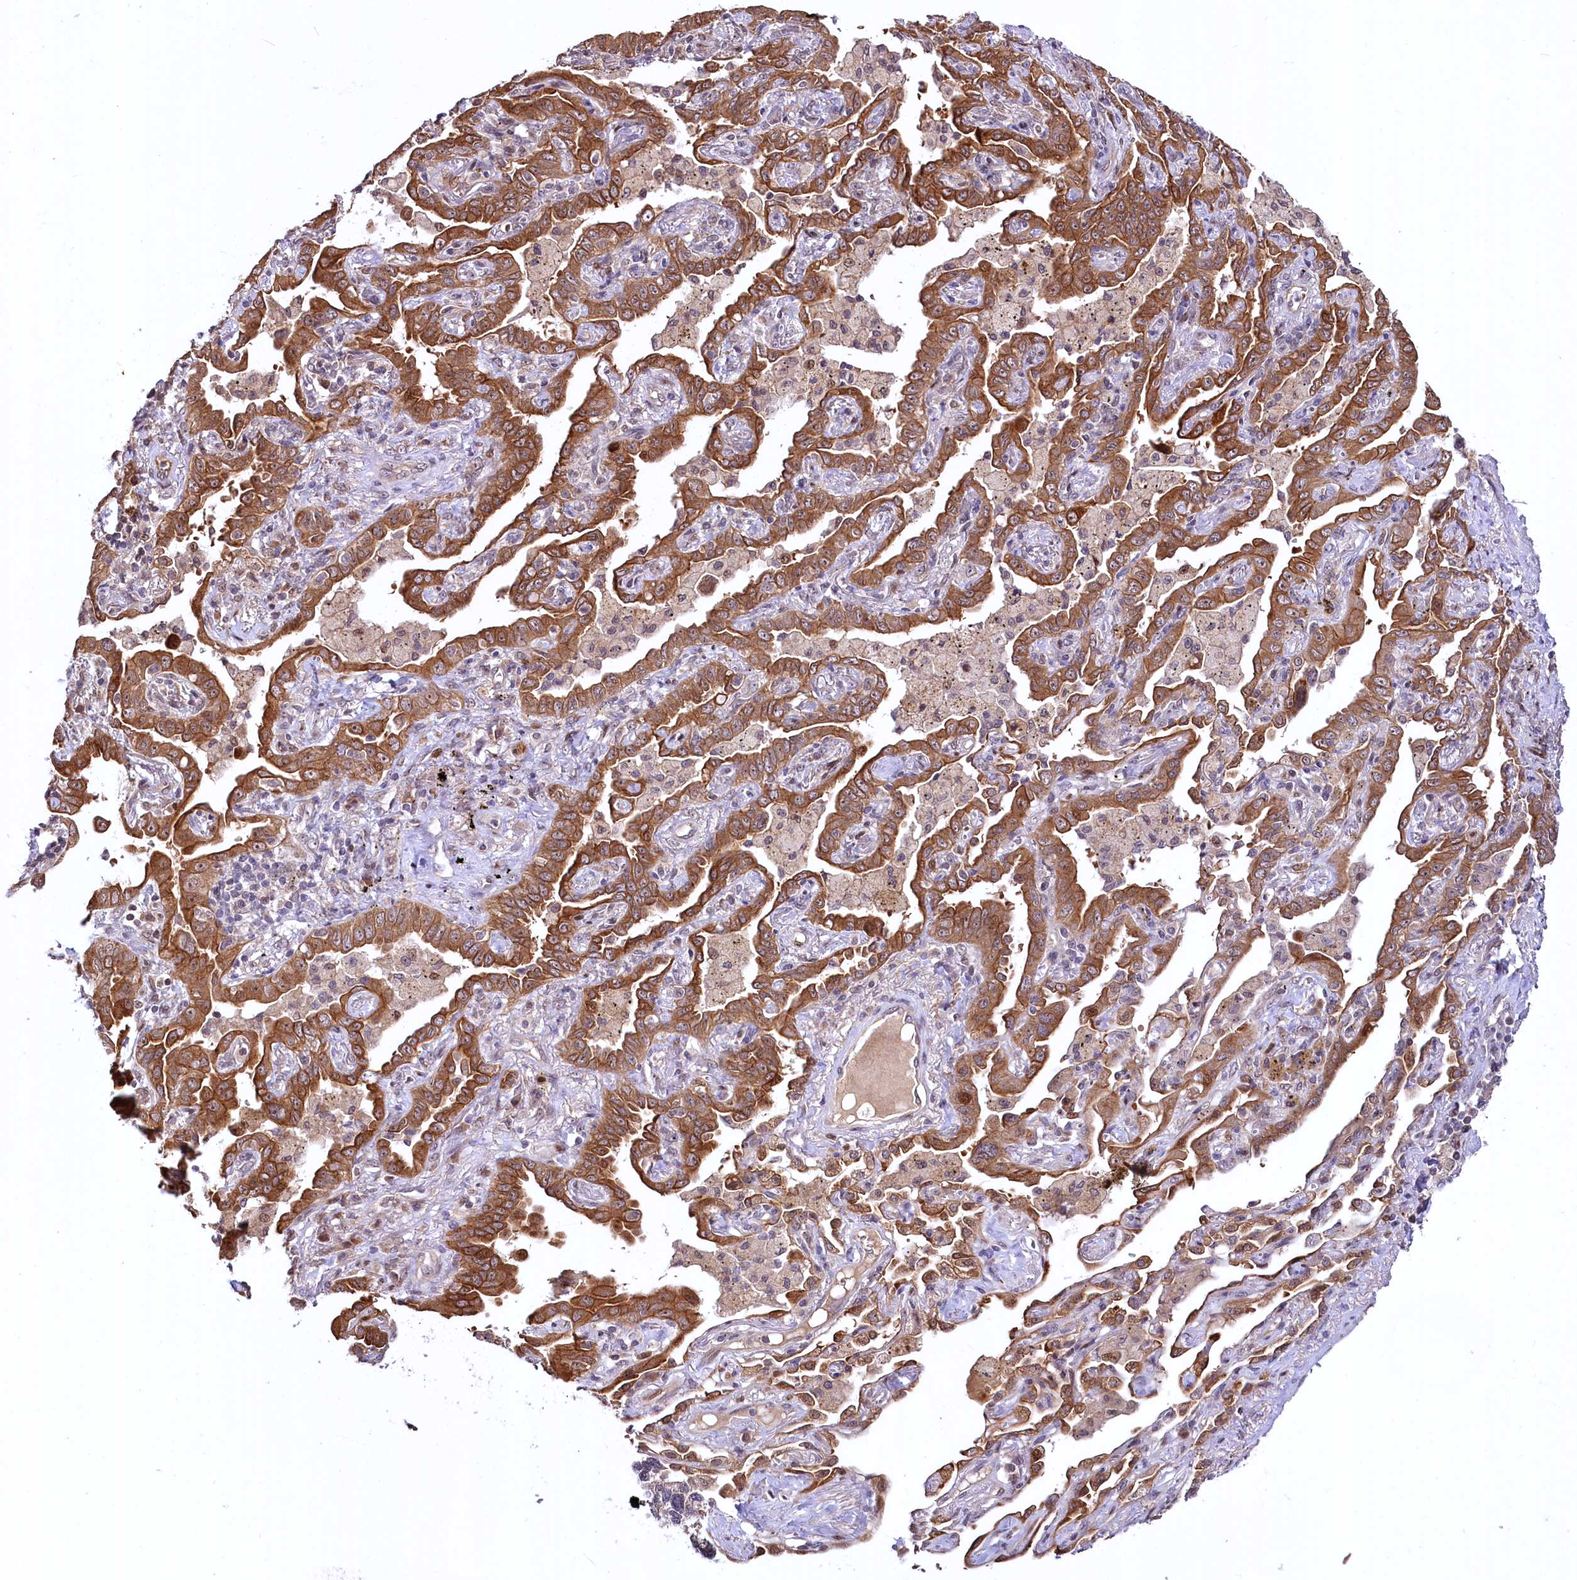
{"staining": {"intensity": "strong", "quantity": ">75%", "location": "cytoplasmic/membranous"}, "tissue": "lung cancer", "cell_type": "Tumor cells", "image_type": "cancer", "snomed": [{"axis": "morphology", "description": "Adenocarcinoma, NOS"}, {"axis": "topography", "description": "Lung"}], "caption": "This image displays immunohistochemistry (IHC) staining of lung cancer, with high strong cytoplasmic/membranous staining in about >75% of tumor cells.", "gene": "N4BP2L1", "patient": {"sex": "male", "age": 67}}